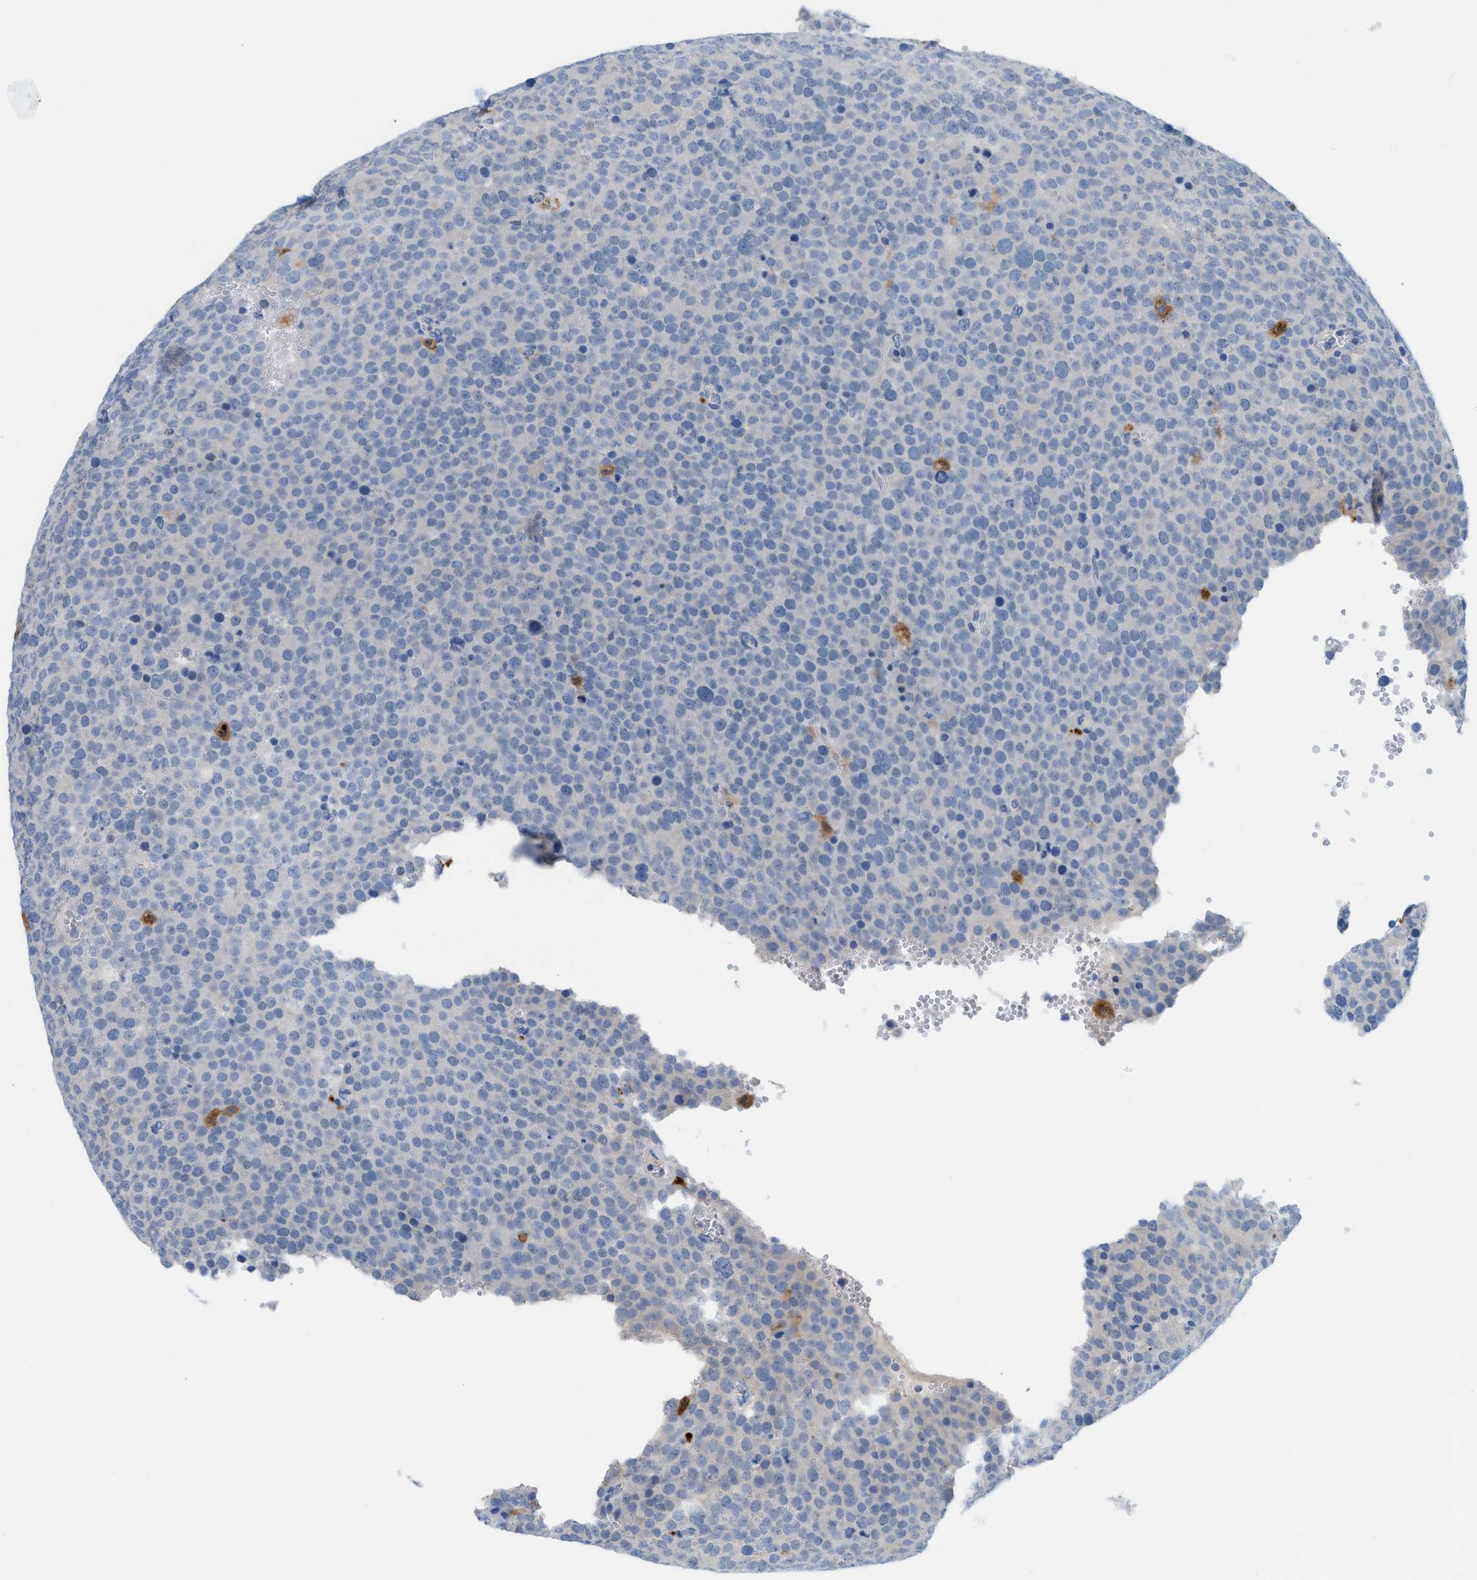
{"staining": {"intensity": "negative", "quantity": "none", "location": "none"}, "tissue": "testis cancer", "cell_type": "Tumor cells", "image_type": "cancer", "snomed": [{"axis": "morphology", "description": "Normal tissue, NOS"}, {"axis": "morphology", "description": "Seminoma, NOS"}, {"axis": "topography", "description": "Testis"}], "caption": "This photomicrograph is of testis cancer (seminoma) stained with IHC to label a protein in brown with the nuclei are counter-stained blue. There is no staining in tumor cells. (Immunohistochemistry, brightfield microscopy, high magnification).", "gene": "CSTB", "patient": {"sex": "male", "age": 71}}